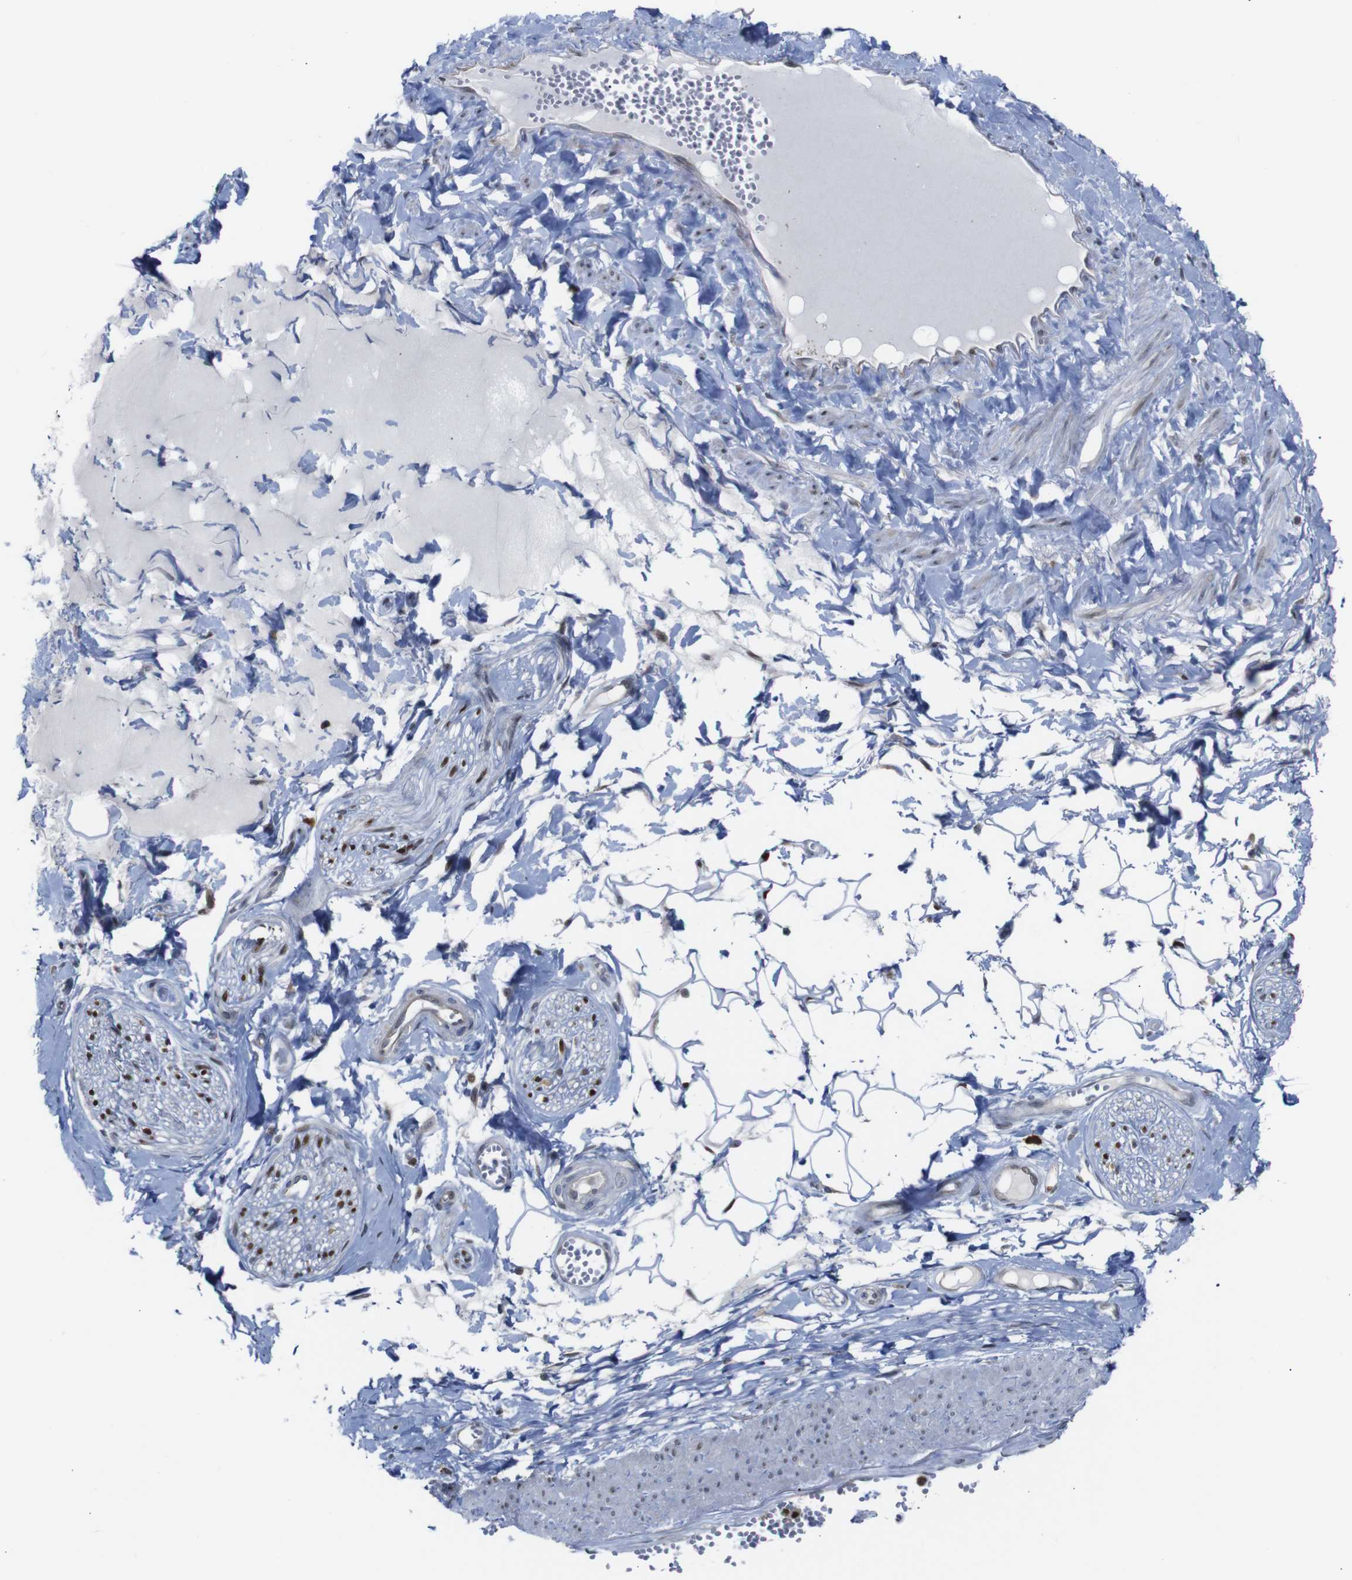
{"staining": {"intensity": "moderate", "quantity": ">75%", "location": "nuclear"}, "tissue": "adipose tissue", "cell_type": "Adipocytes", "image_type": "normal", "snomed": [{"axis": "morphology", "description": "Normal tissue, NOS"}, {"axis": "morphology", "description": "Inflammation, NOS"}, {"axis": "topography", "description": "Salivary gland"}, {"axis": "topography", "description": "Peripheral nerve tissue"}], "caption": "Brown immunohistochemical staining in unremarkable adipose tissue reveals moderate nuclear positivity in approximately >75% of adipocytes.", "gene": "PTPN1", "patient": {"sex": "female", "age": 75}}